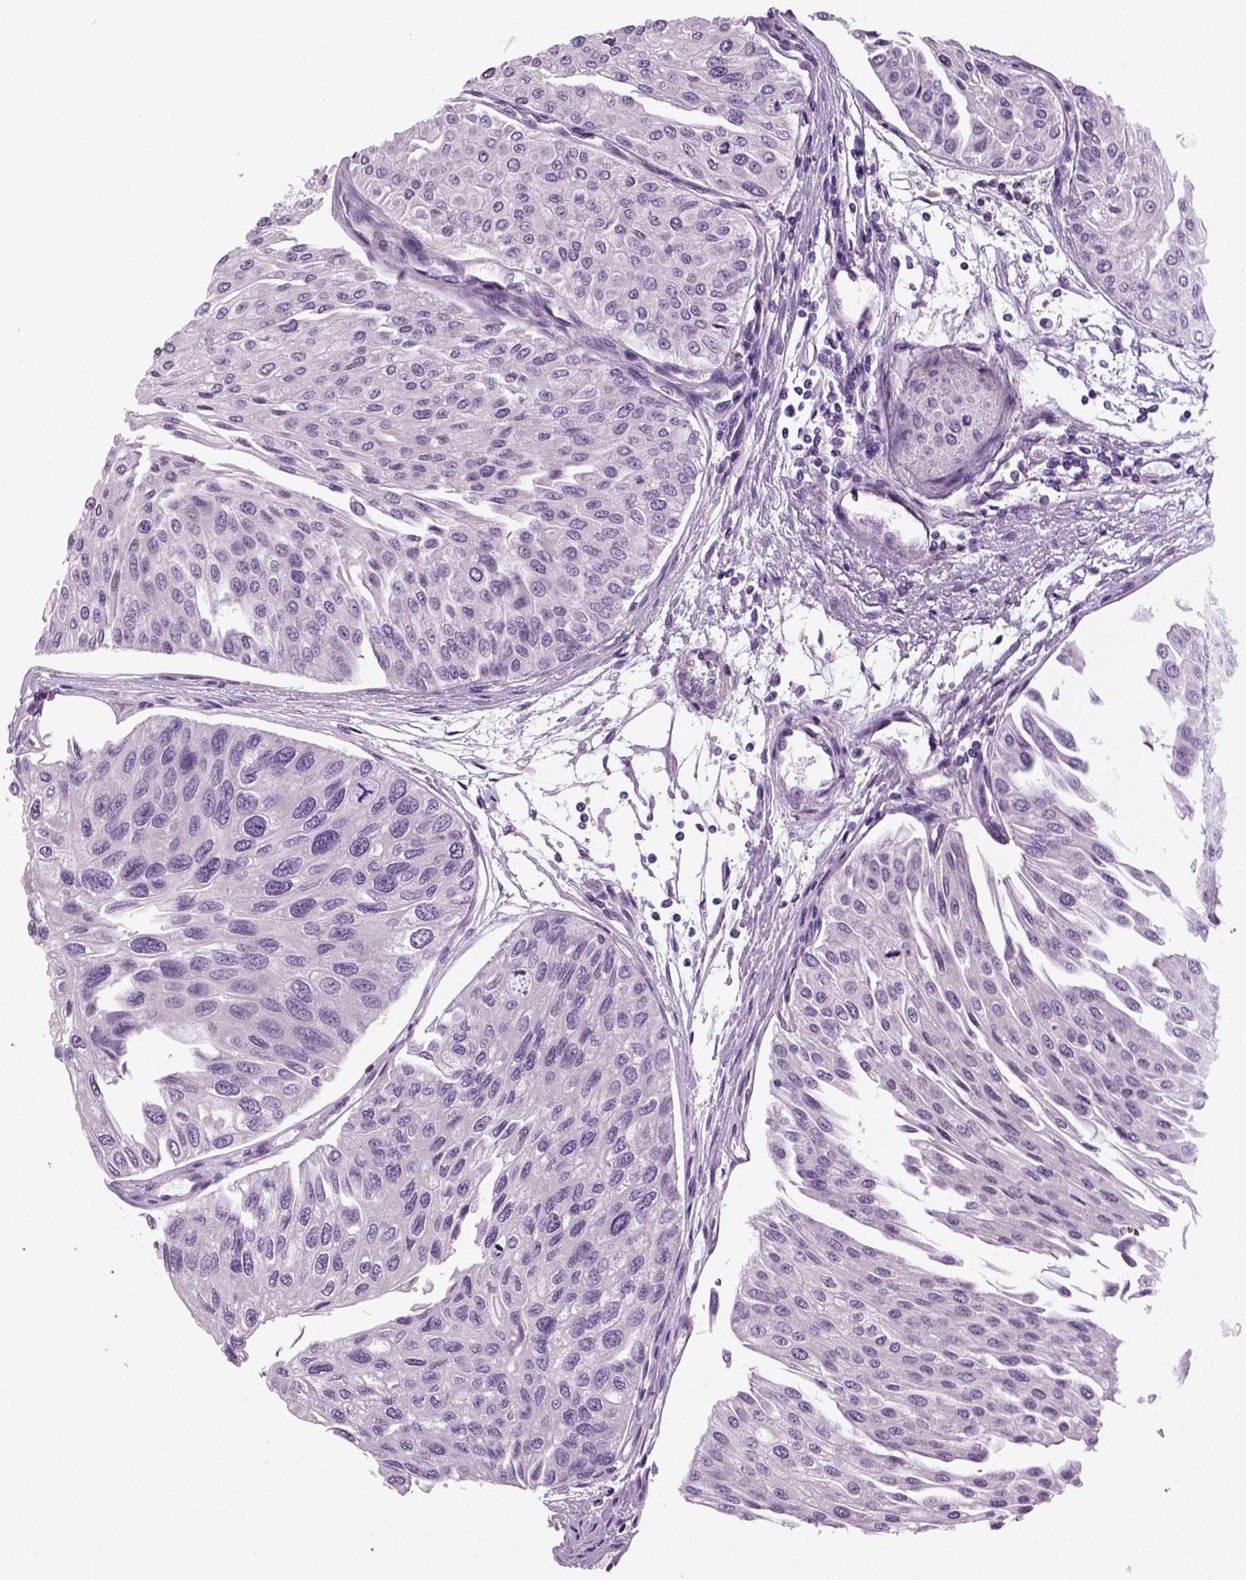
{"staining": {"intensity": "negative", "quantity": "none", "location": "none"}, "tissue": "urothelial cancer", "cell_type": "Tumor cells", "image_type": "cancer", "snomed": [{"axis": "morphology", "description": "Urothelial carcinoma, NOS"}, {"axis": "topography", "description": "Urinary bladder"}], "caption": "The IHC photomicrograph has no significant staining in tumor cells of transitional cell carcinoma tissue.", "gene": "TSPAN7", "patient": {"sex": "male", "age": 67}}